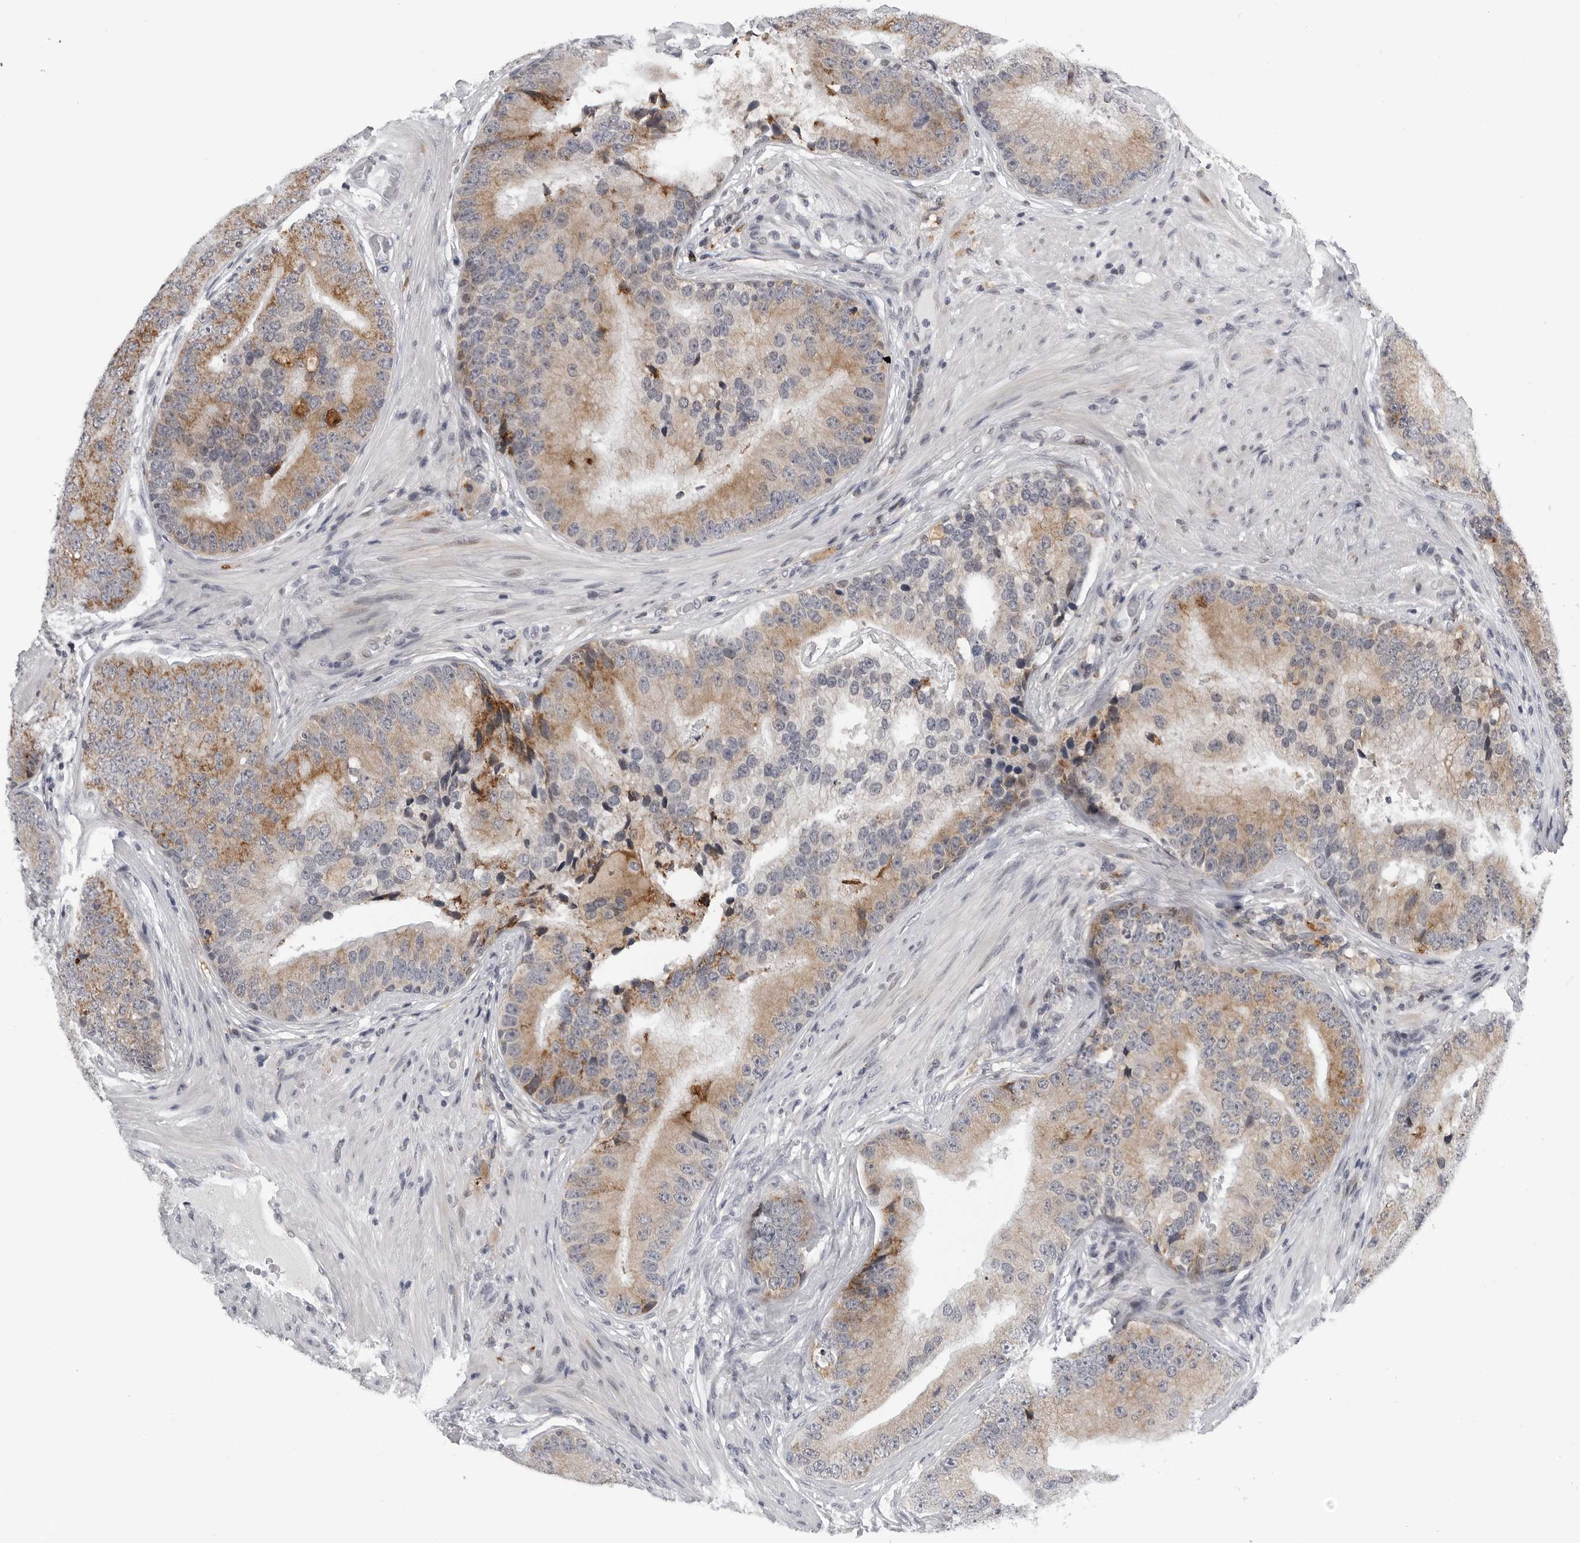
{"staining": {"intensity": "moderate", "quantity": ">75%", "location": "cytoplasmic/membranous"}, "tissue": "prostate cancer", "cell_type": "Tumor cells", "image_type": "cancer", "snomed": [{"axis": "morphology", "description": "Adenocarcinoma, High grade"}, {"axis": "topography", "description": "Prostate"}], "caption": "Immunohistochemical staining of prostate cancer demonstrates medium levels of moderate cytoplasmic/membranous protein expression in about >75% of tumor cells.", "gene": "CDK20", "patient": {"sex": "male", "age": 70}}